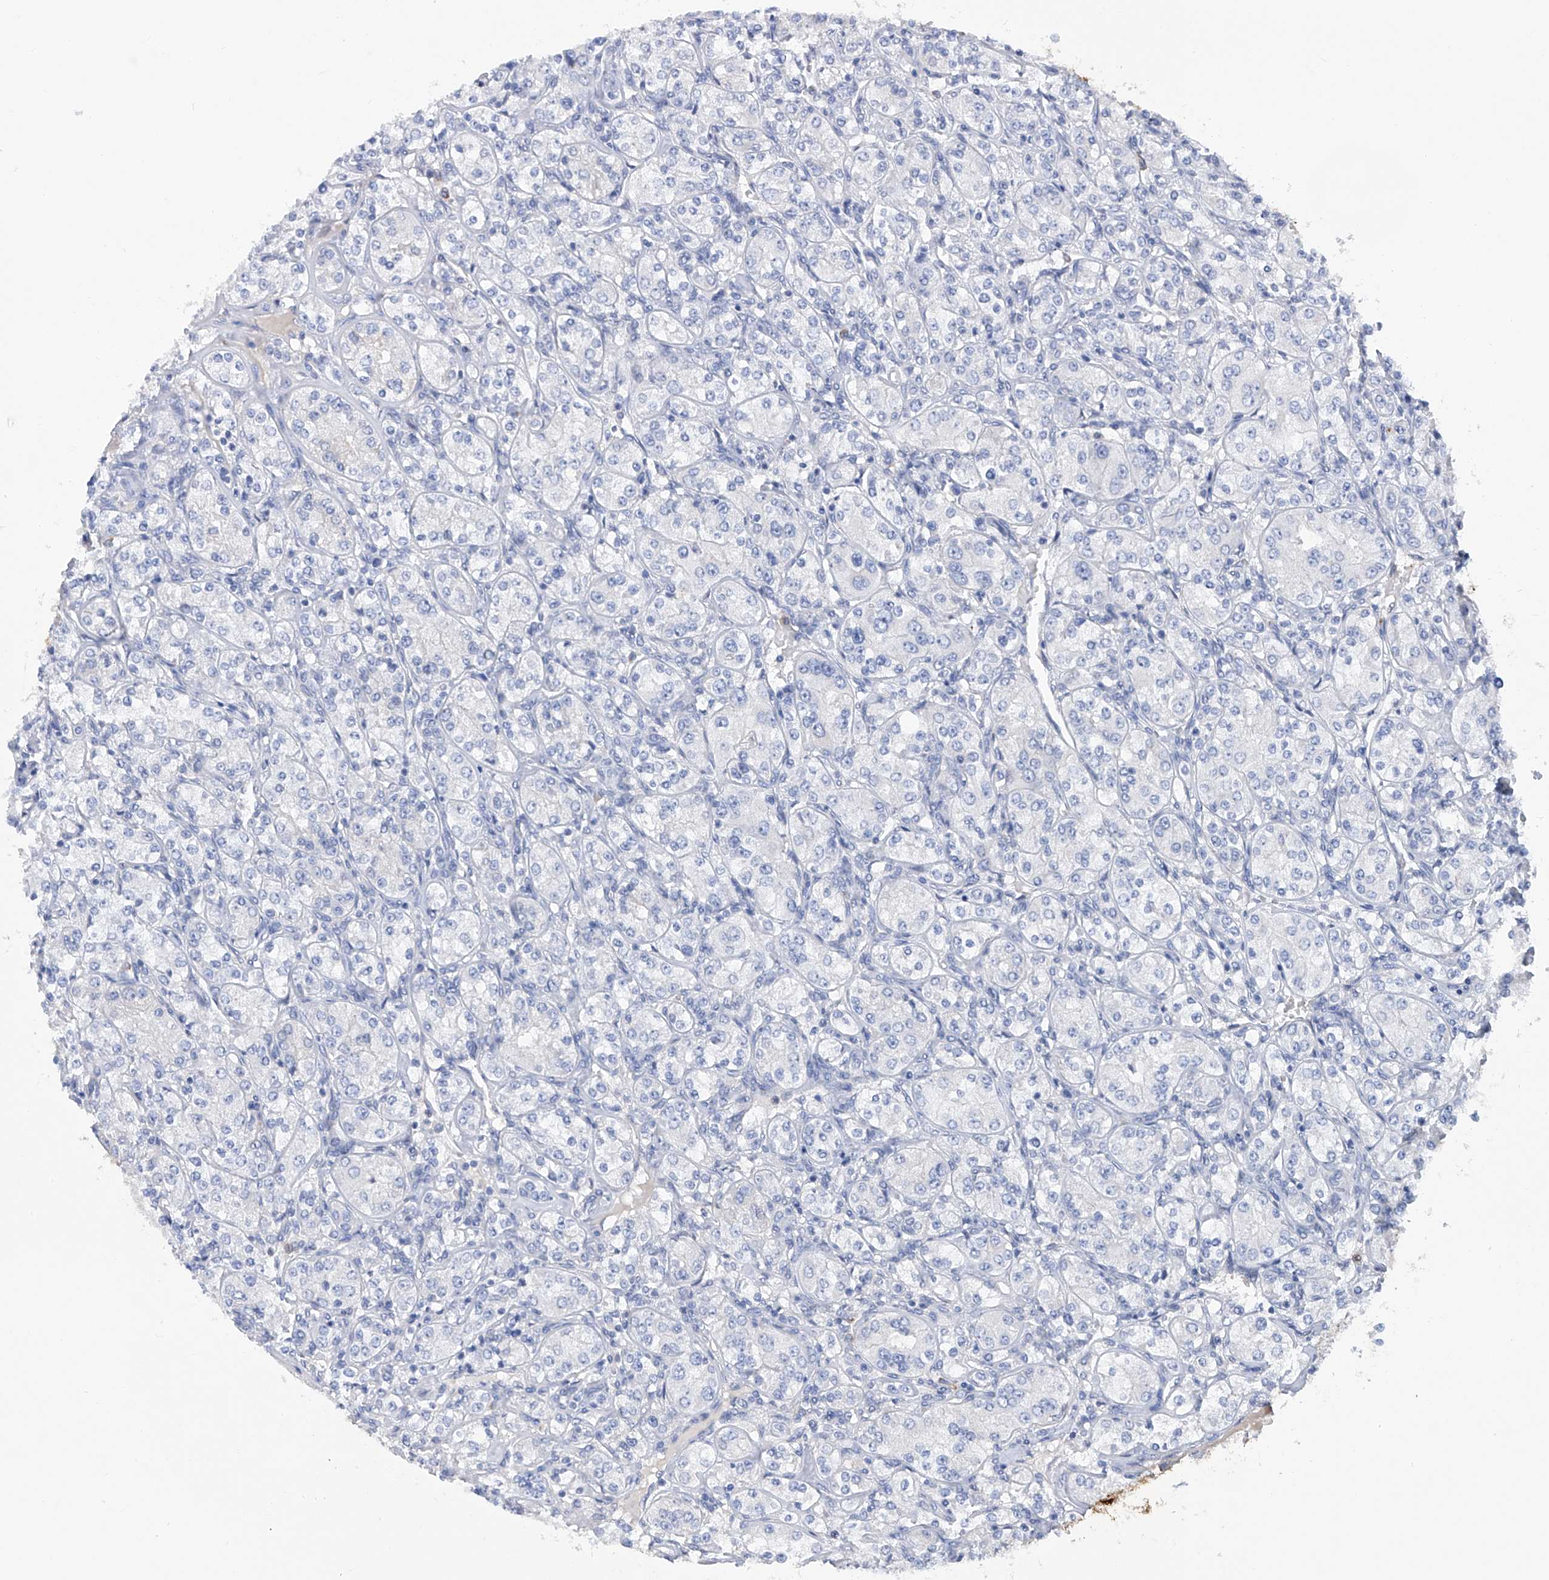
{"staining": {"intensity": "negative", "quantity": "none", "location": "none"}, "tissue": "renal cancer", "cell_type": "Tumor cells", "image_type": "cancer", "snomed": [{"axis": "morphology", "description": "Adenocarcinoma, NOS"}, {"axis": "topography", "description": "Kidney"}], "caption": "High magnification brightfield microscopy of renal cancer (adenocarcinoma) stained with DAB (3,3'-diaminobenzidine) (brown) and counterstained with hematoxylin (blue): tumor cells show no significant staining. (DAB (3,3'-diaminobenzidine) IHC with hematoxylin counter stain).", "gene": "PHF20", "patient": {"sex": "male", "age": 77}}